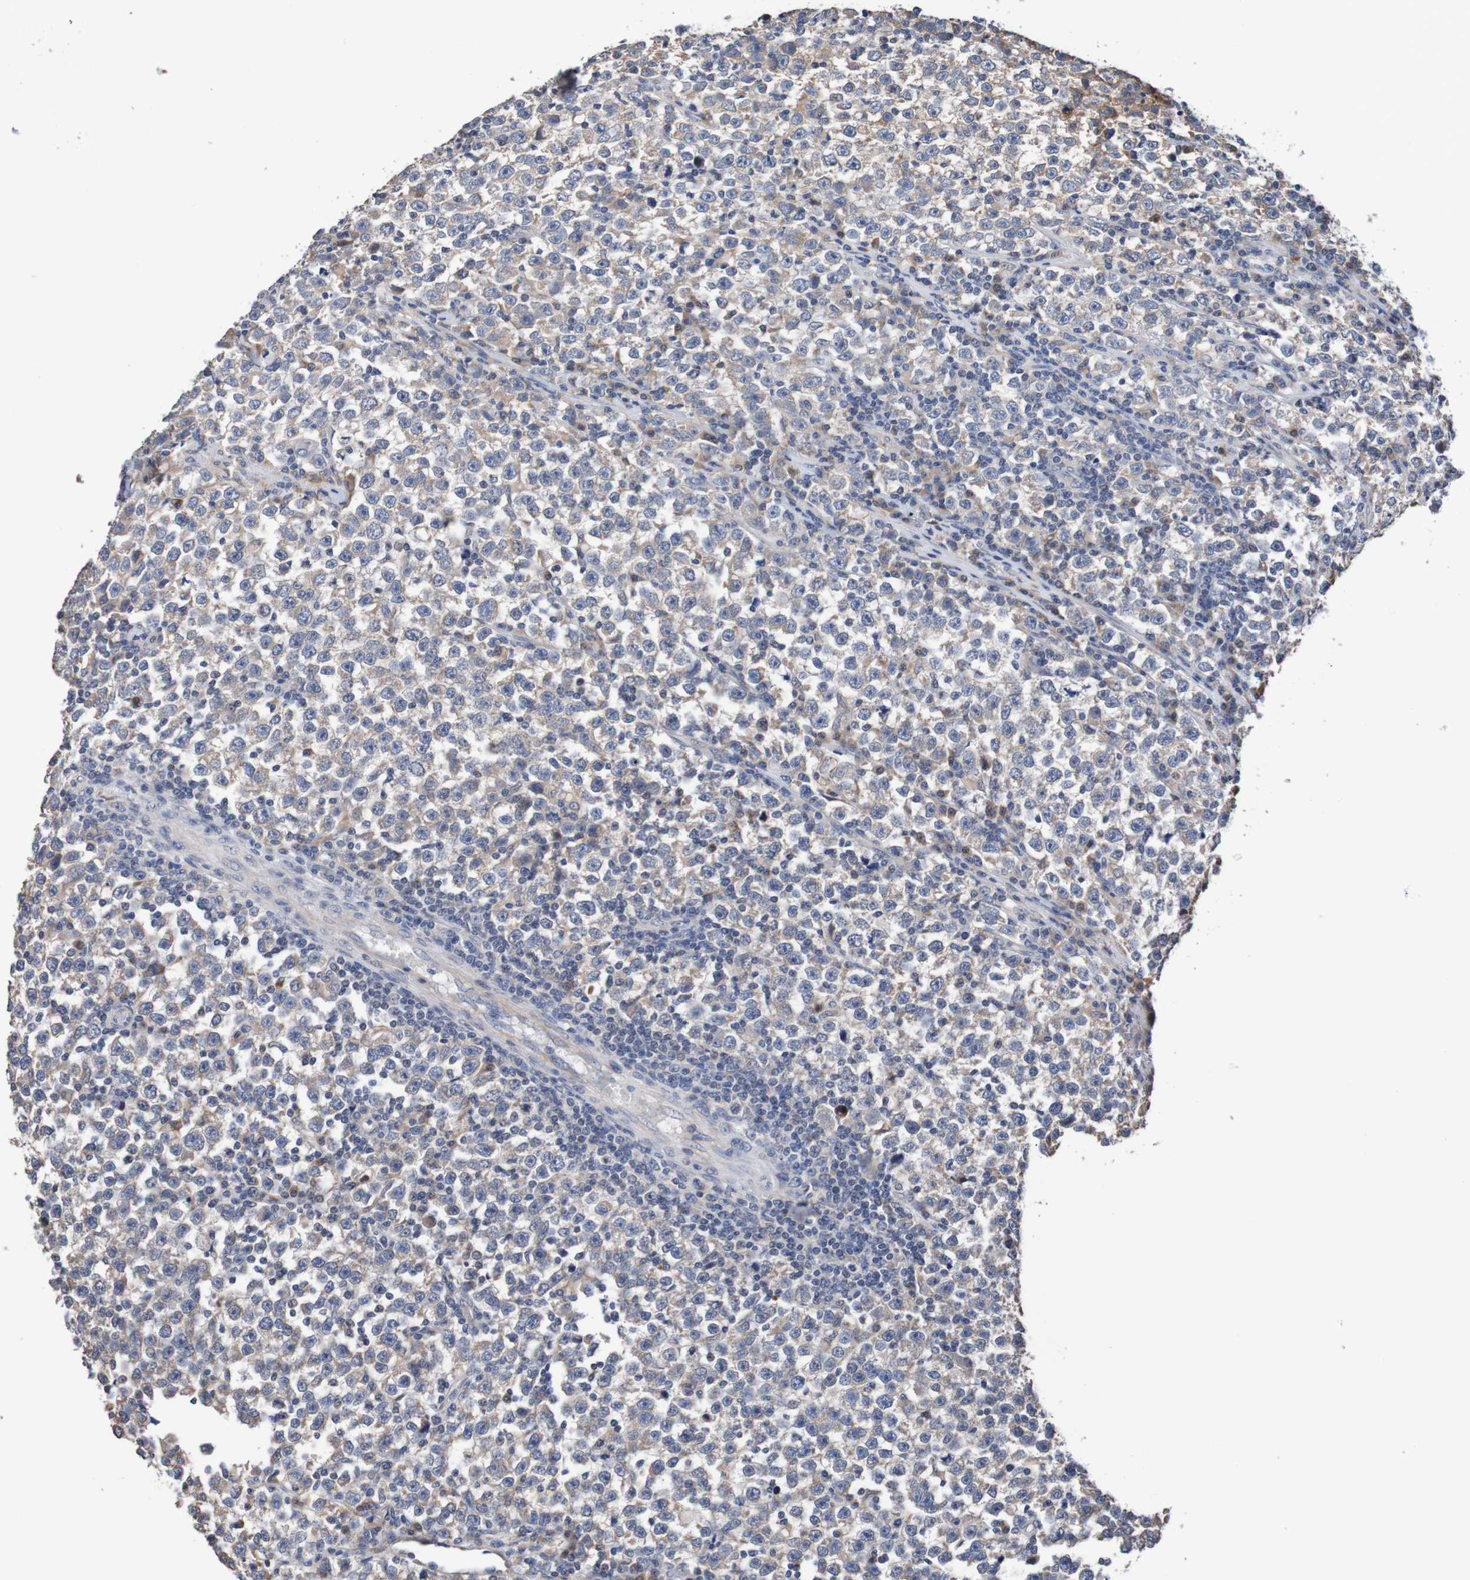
{"staining": {"intensity": "weak", "quantity": "25%-75%", "location": "cytoplasmic/membranous"}, "tissue": "testis cancer", "cell_type": "Tumor cells", "image_type": "cancer", "snomed": [{"axis": "morphology", "description": "Seminoma, NOS"}, {"axis": "topography", "description": "Testis"}], "caption": "Immunohistochemistry (IHC) of human testis cancer shows low levels of weak cytoplasmic/membranous positivity in about 25%-75% of tumor cells. (DAB IHC, brown staining for protein, blue staining for nuclei).", "gene": "FIBP", "patient": {"sex": "male", "age": 43}}